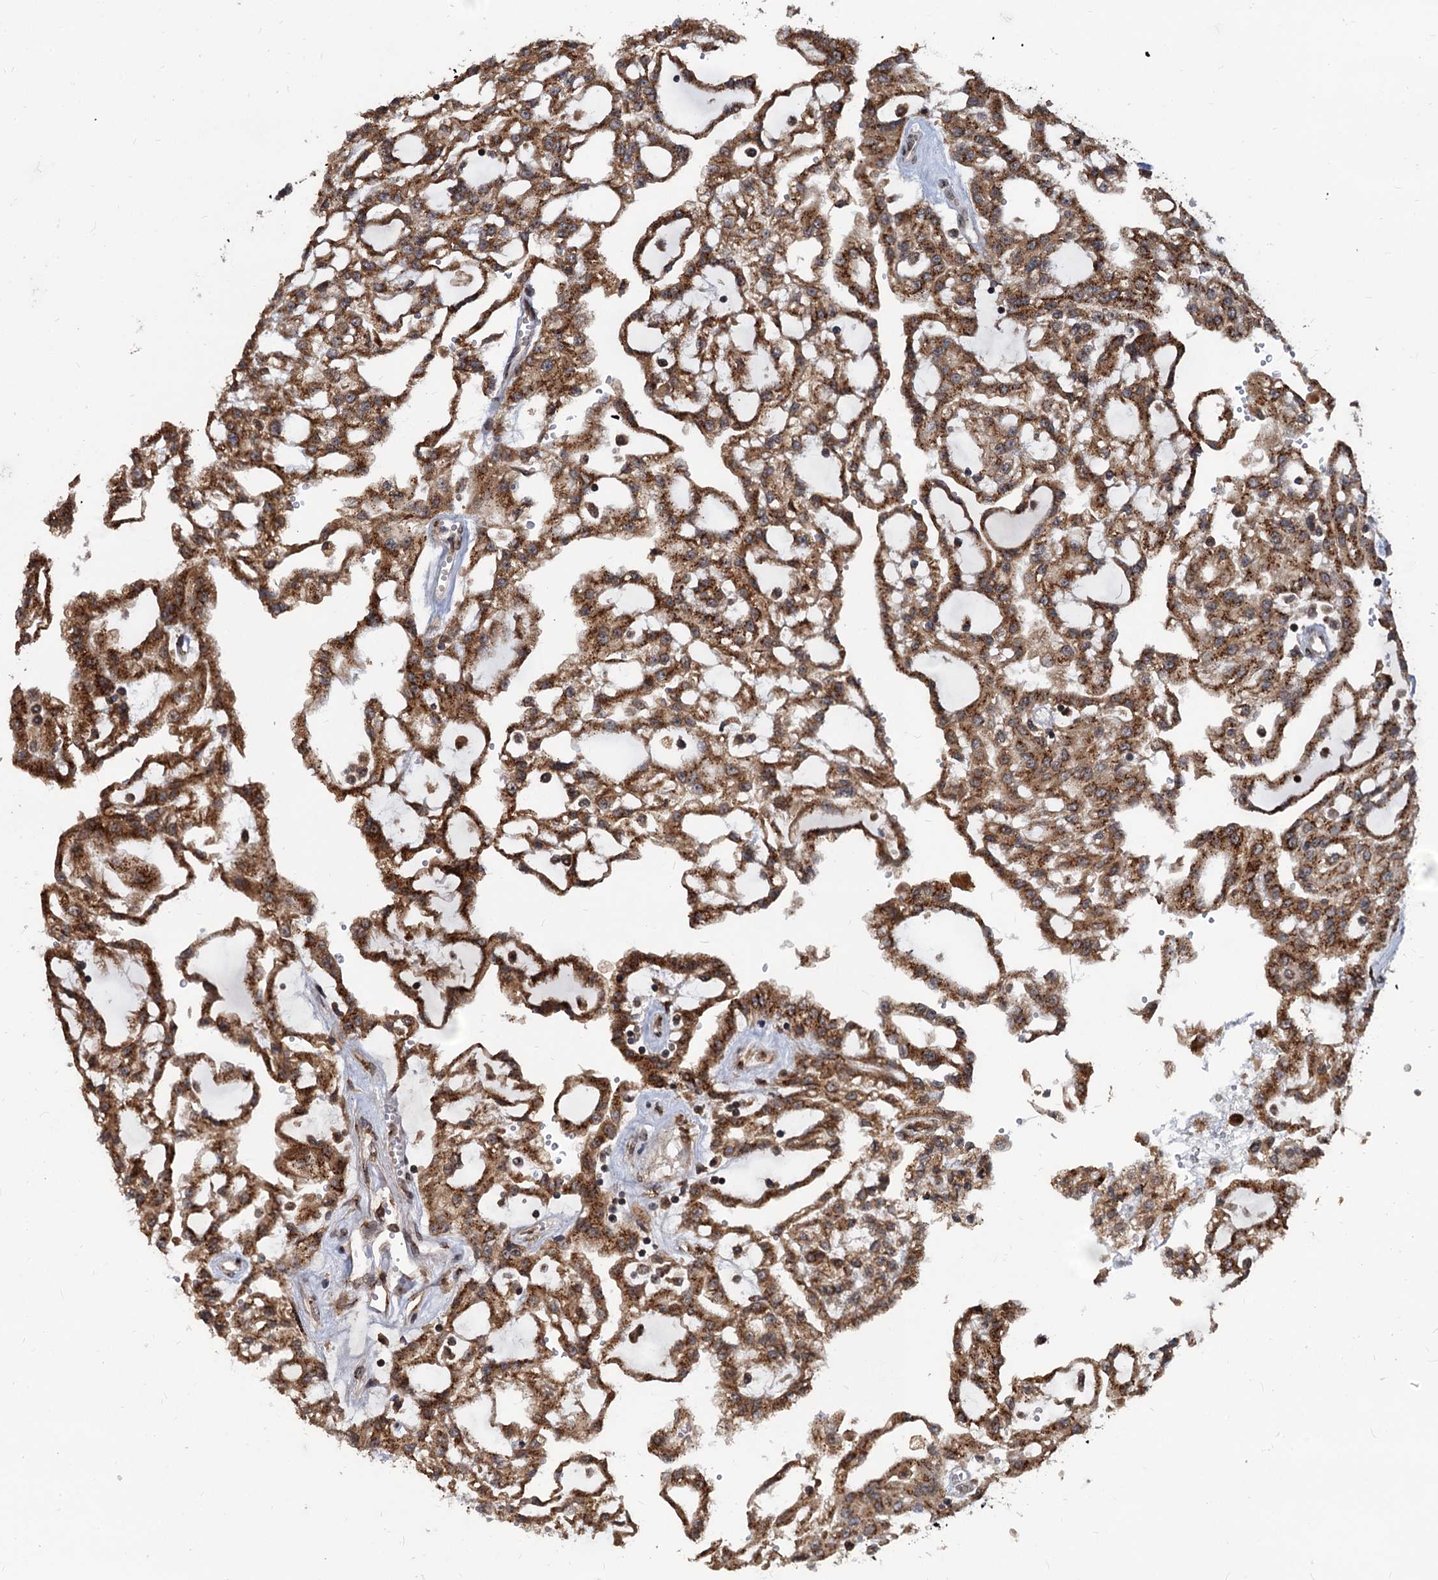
{"staining": {"intensity": "strong", "quantity": ">75%", "location": "cytoplasmic/membranous"}, "tissue": "renal cancer", "cell_type": "Tumor cells", "image_type": "cancer", "snomed": [{"axis": "morphology", "description": "Adenocarcinoma, NOS"}, {"axis": "topography", "description": "Kidney"}], "caption": "High-power microscopy captured an IHC image of adenocarcinoma (renal), revealing strong cytoplasmic/membranous positivity in about >75% of tumor cells.", "gene": "SAAL1", "patient": {"sex": "male", "age": 63}}